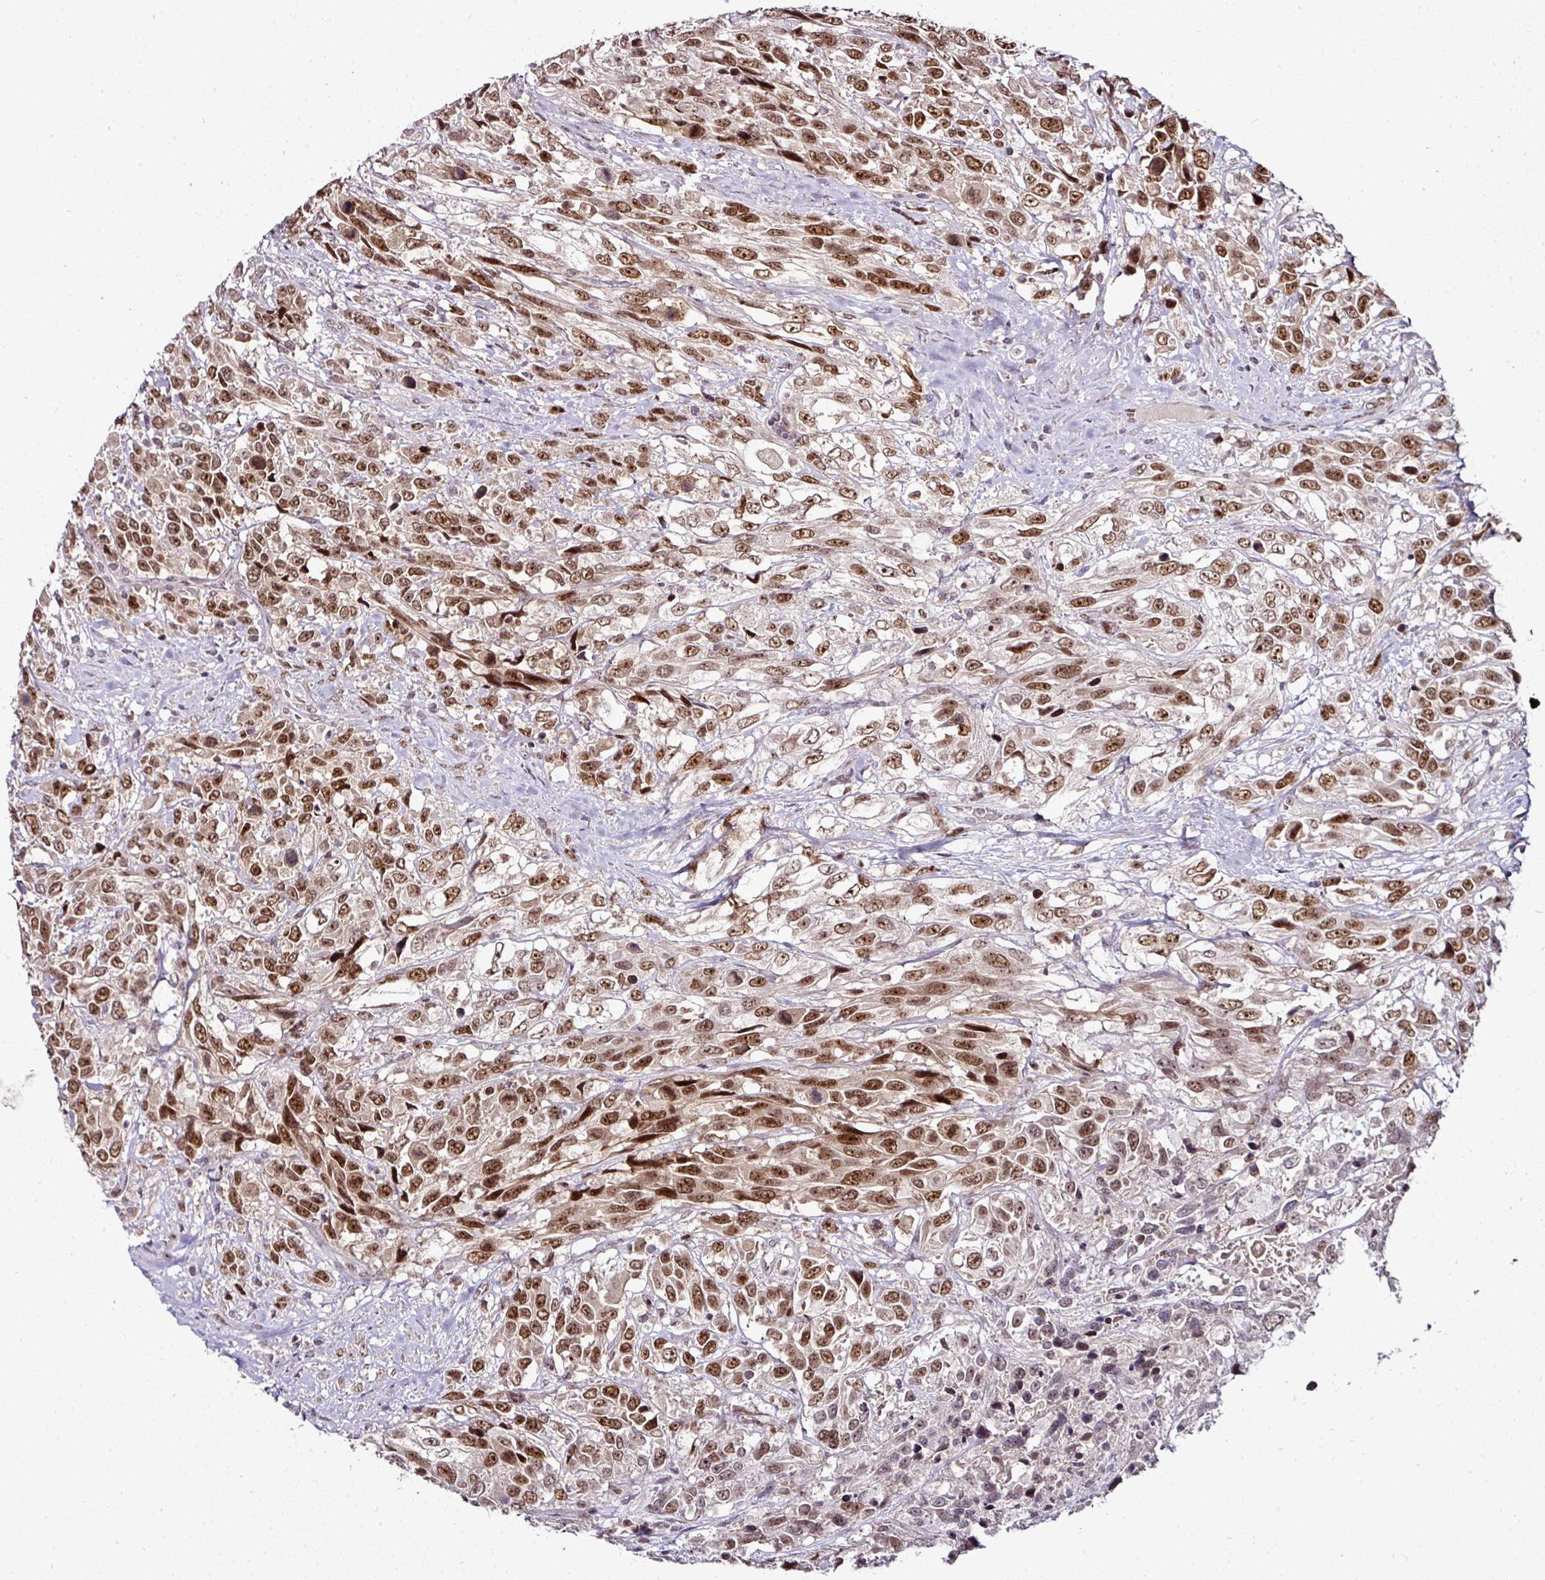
{"staining": {"intensity": "moderate", "quantity": ">75%", "location": "nuclear"}, "tissue": "urothelial cancer", "cell_type": "Tumor cells", "image_type": "cancer", "snomed": [{"axis": "morphology", "description": "Urothelial carcinoma, High grade"}, {"axis": "topography", "description": "Urinary bladder"}], "caption": "Protein positivity by IHC shows moderate nuclear expression in about >75% of tumor cells in high-grade urothelial carcinoma.", "gene": "KLF16", "patient": {"sex": "female", "age": 70}}